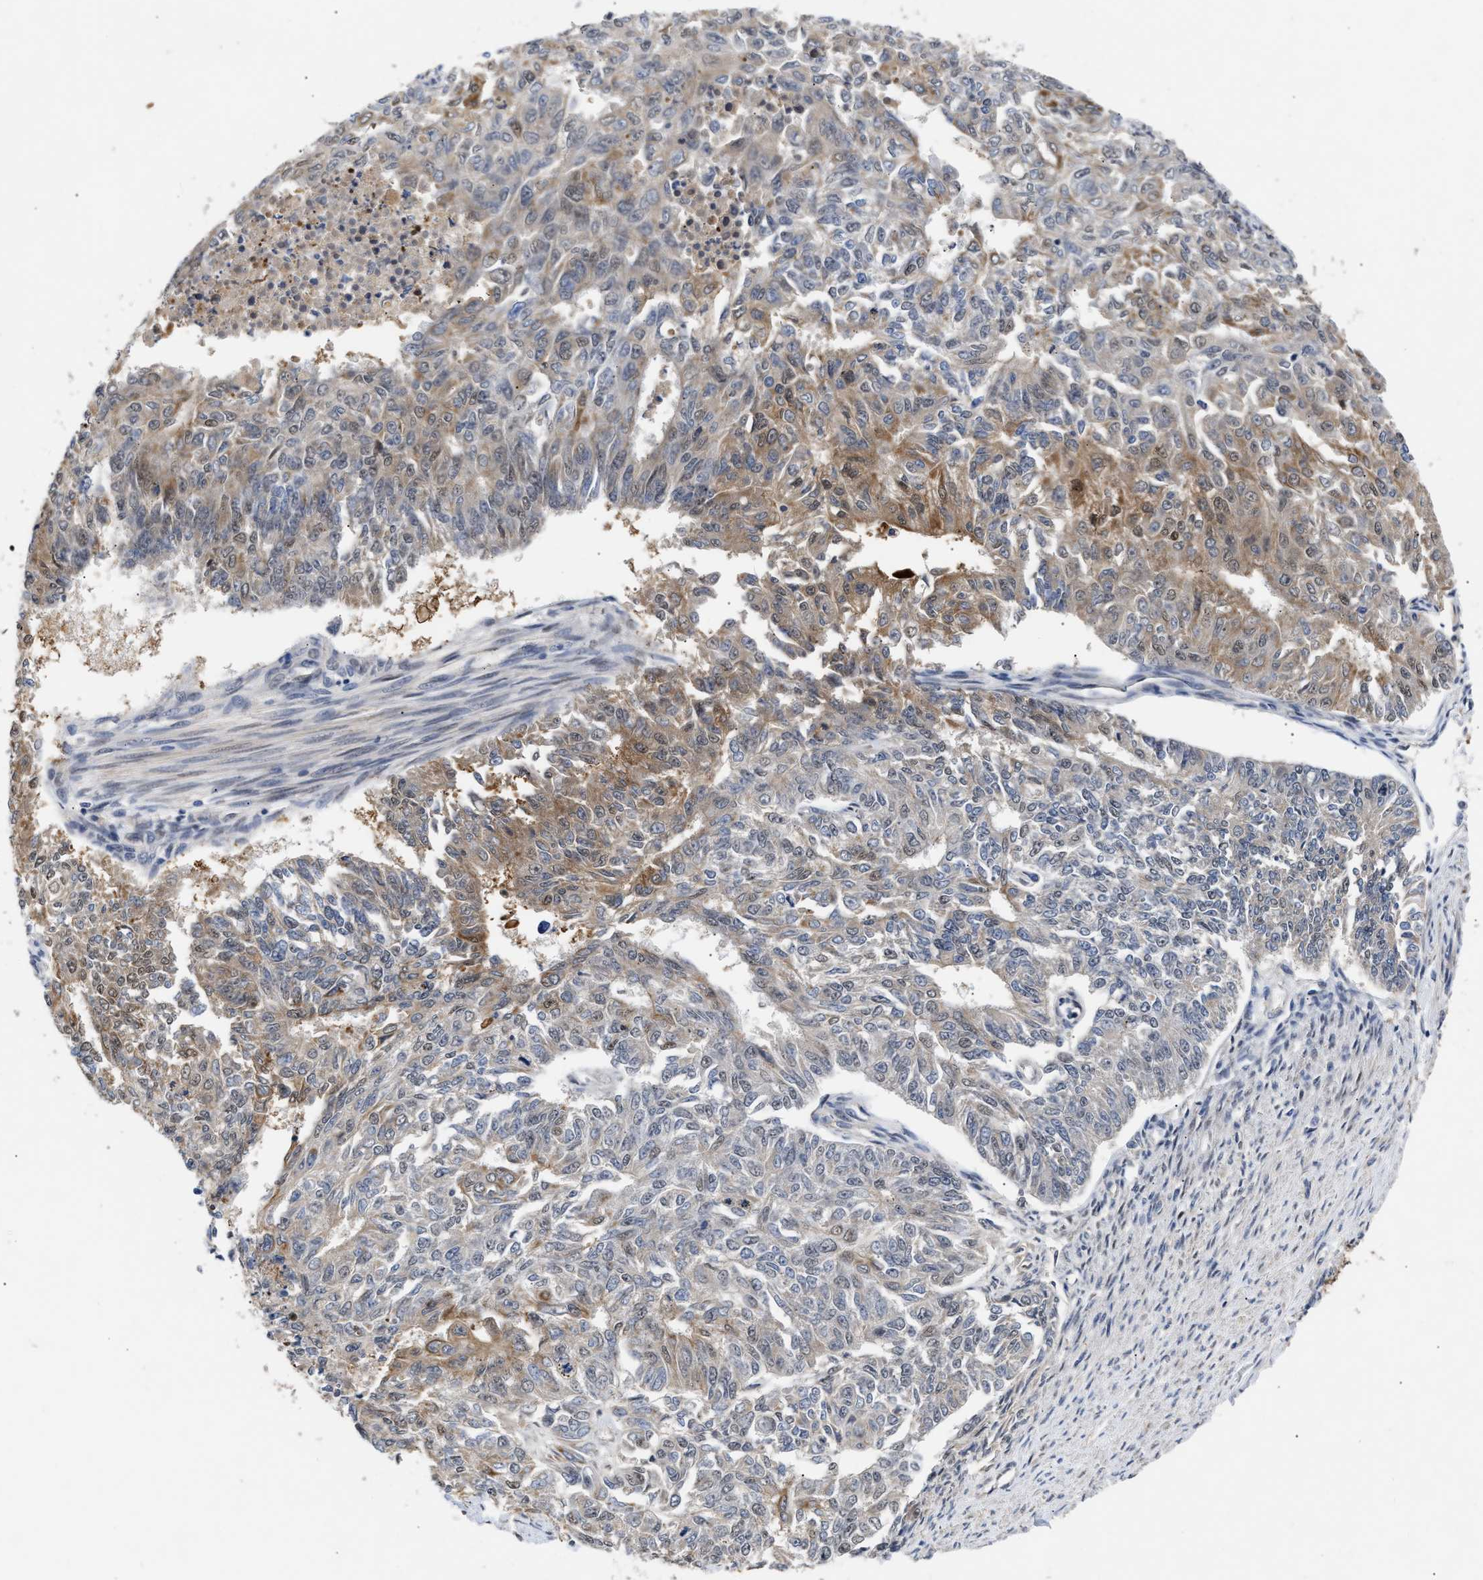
{"staining": {"intensity": "moderate", "quantity": "<25%", "location": "cytoplasmic/membranous"}, "tissue": "endometrial cancer", "cell_type": "Tumor cells", "image_type": "cancer", "snomed": [{"axis": "morphology", "description": "Adenocarcinoma, NOS"}, {"axis": "topography", "description": "Endometrium"}], "caption": "Endometrial cancer stained with IHC exhibits moderate cytoplasmic/membranous positivity in approximately <25% of tumor cells.", "gene": "CCDC146", "patient": {"sex": "female", "age": 32}}